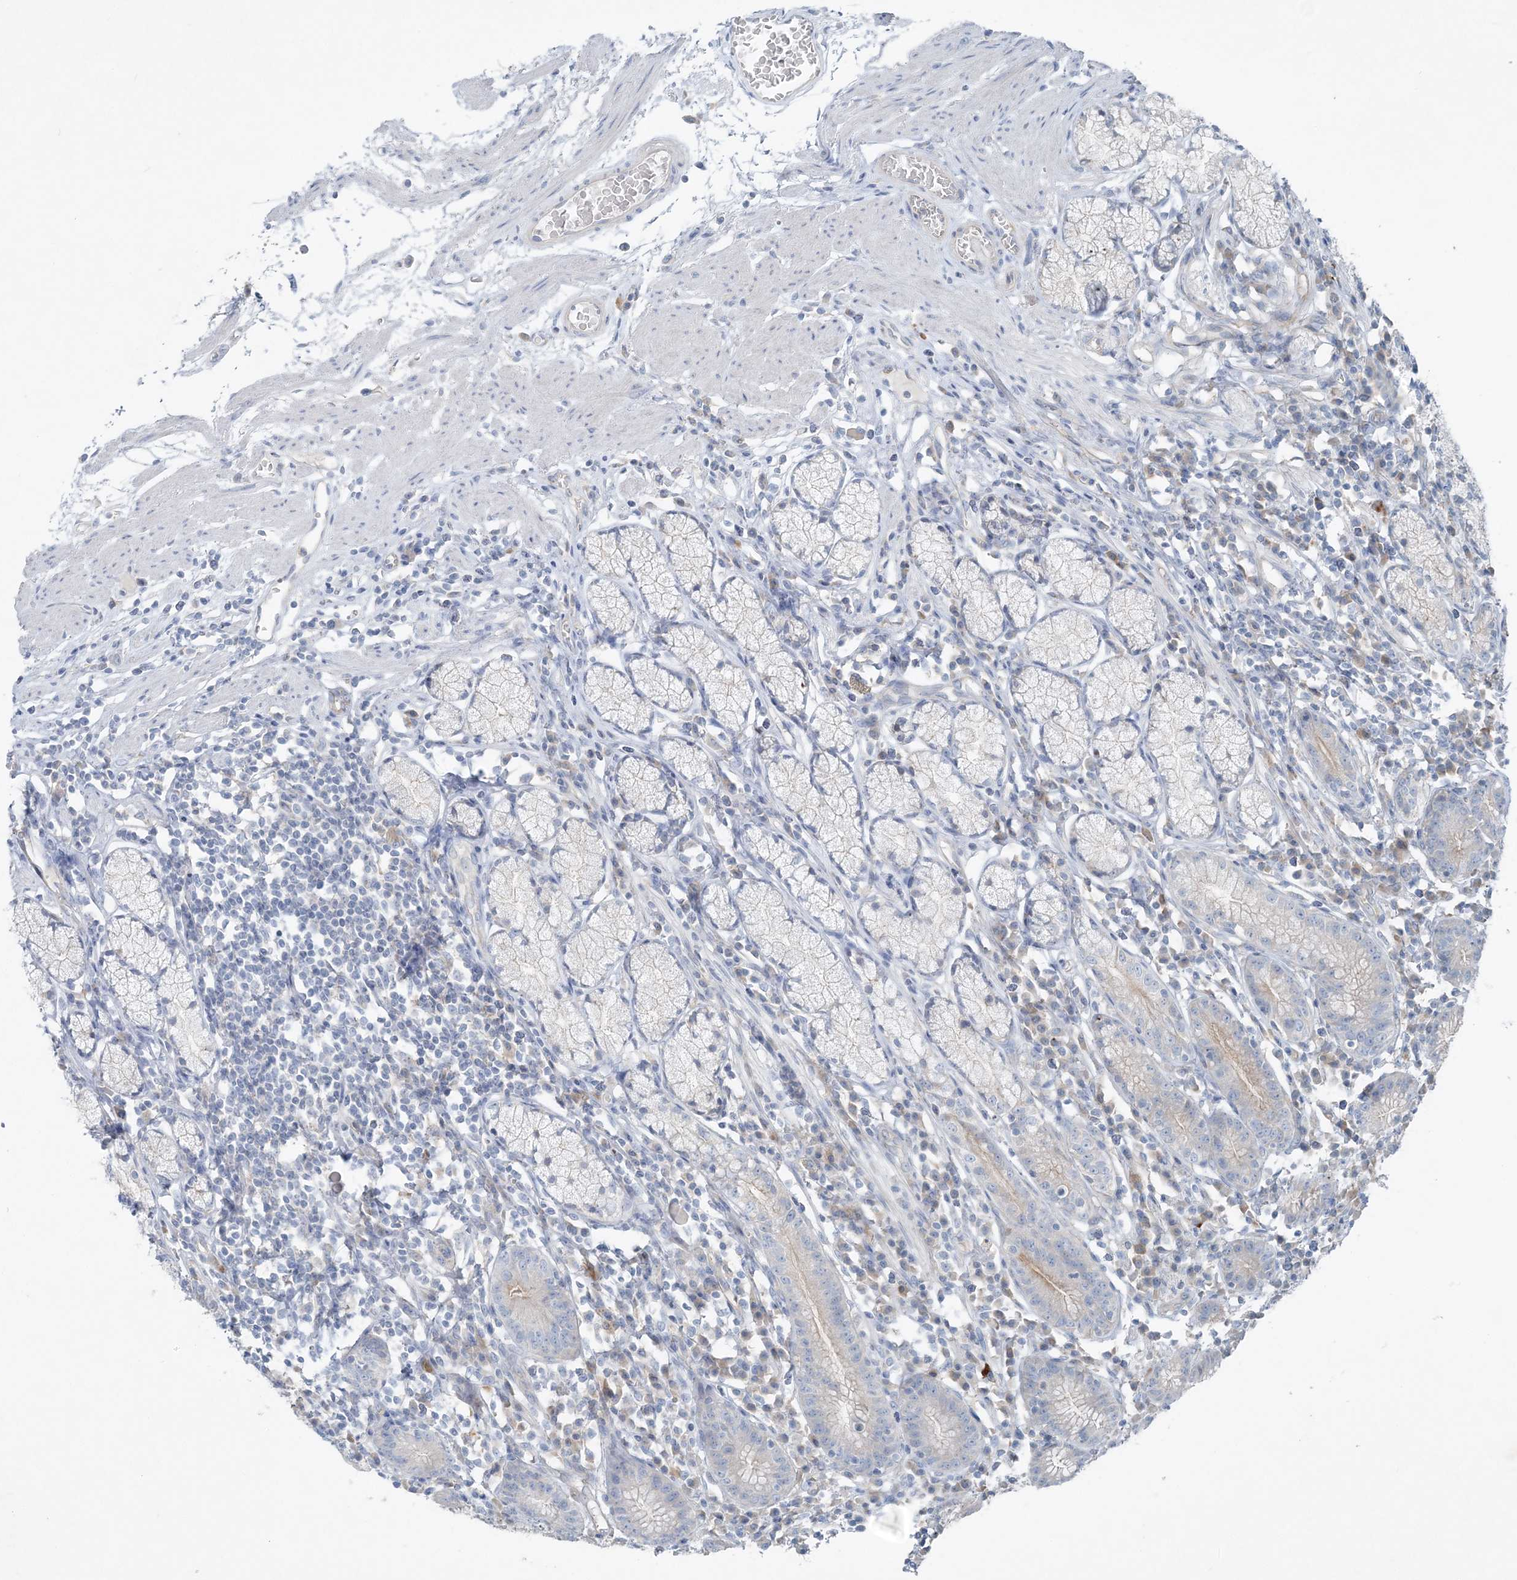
{"staining": {"intensity": "negative", "quantity": "none", "location": "none"}, "tissue": "stomach", "cell_type": "Glandular cells", "image_type": "normal", "snomed": [{"axis": "morphology", "description": "Normal tissue, NOS"}, {"axis": "topography", "description": "Stomach"}], "caption": "Immunohistochemistry (IHC) micrograph of normal stomach: stomach stained with DAB (3,3'-diaminobenzidine) reveals no significant protein expression in glandular cells. (Immunohistochemistry, brightfield microscopy, high magnification).", "gene": "ATP11A", "patient": {"sex": "male", "age": 55}}